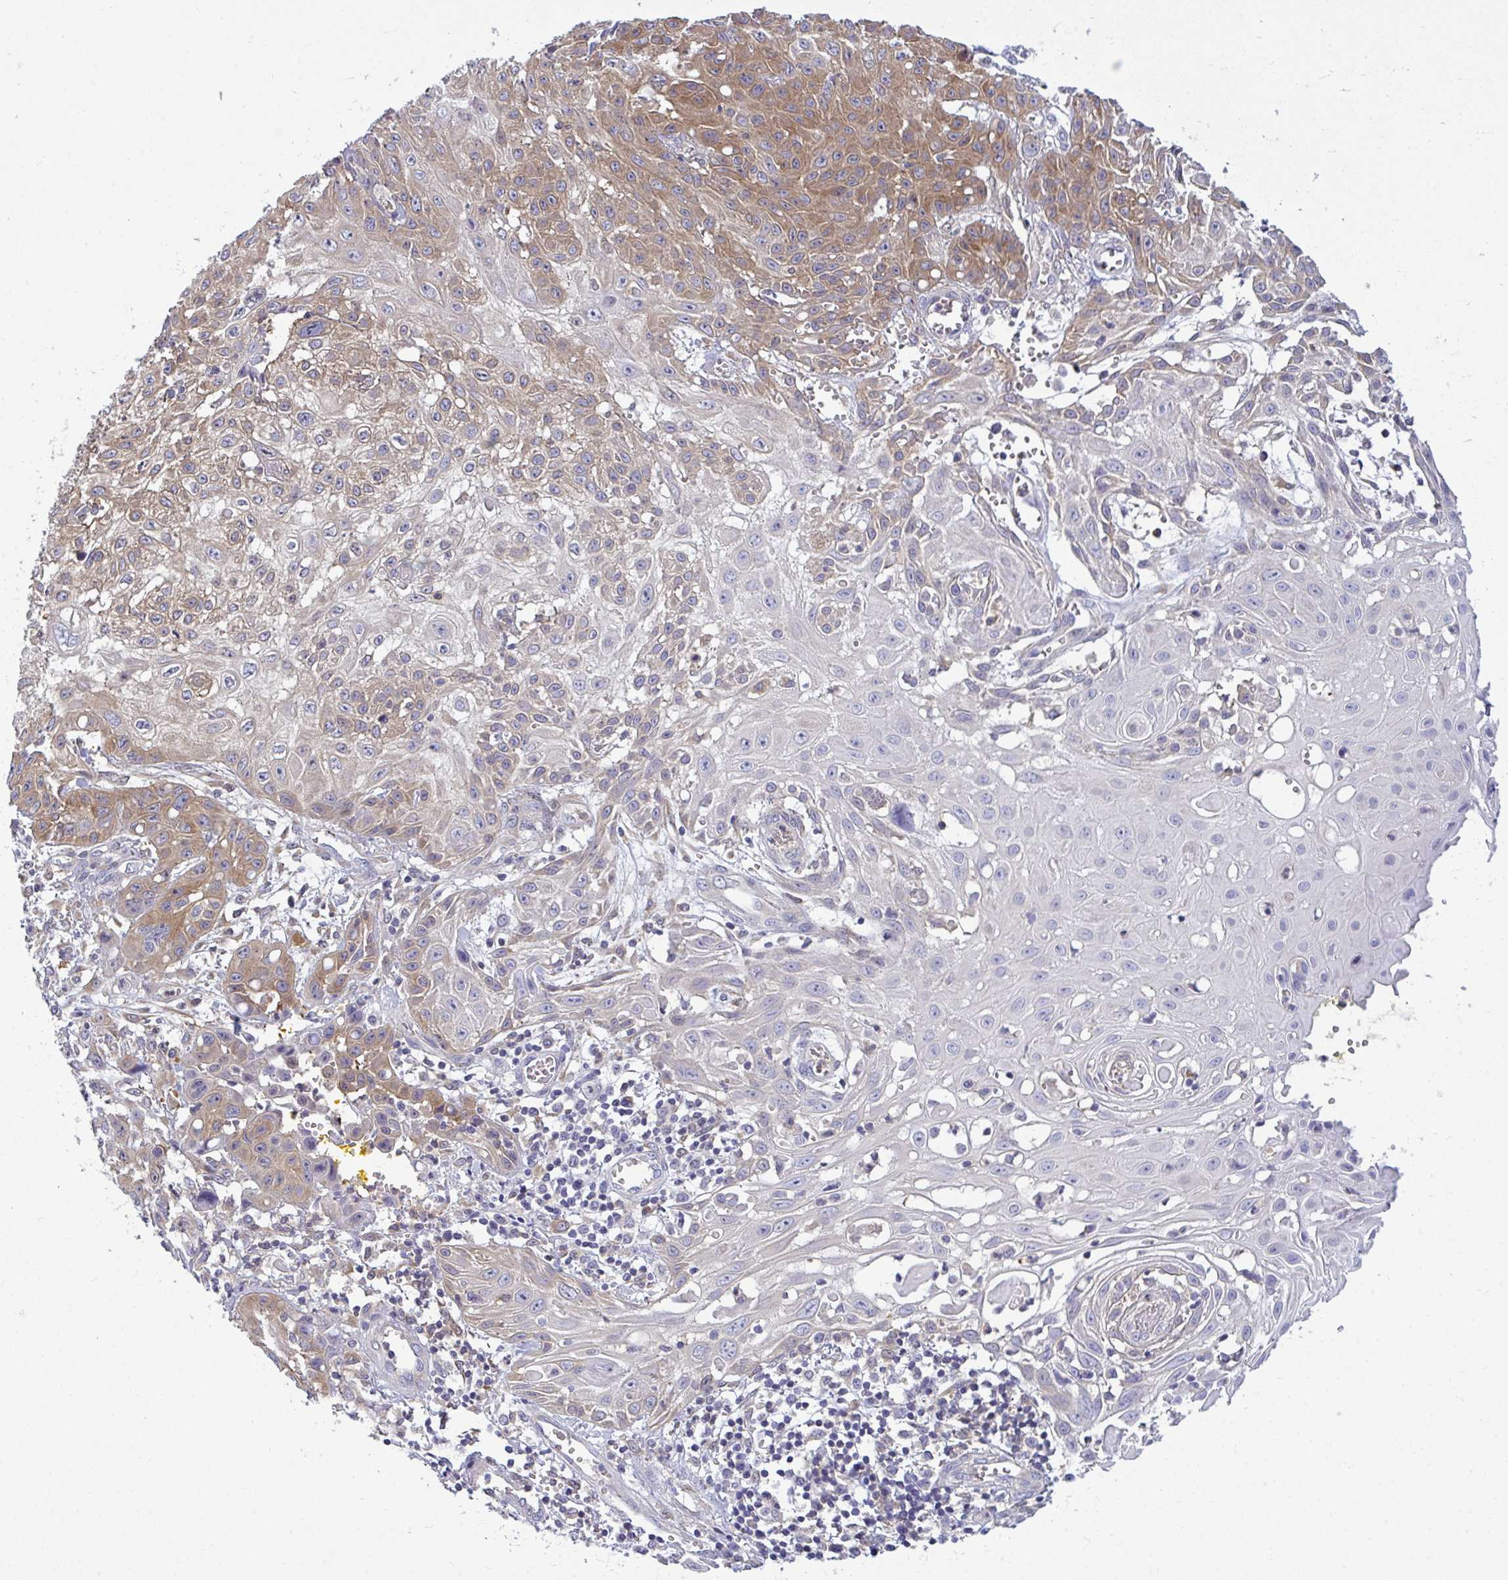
{"staining": {"intensity": "moderate", "quantity": "25%-75%", "location": "cytoplasmic/membranous"}, "tissue": "skin cancer", "cell_type": "Tumor cells", "image_type": "cancer", "snomed": [{"axis": "morphology", "description": "Squamous cell carcinoma, NOS"}, {"axis": "topography", "description": "Skin"}, {"axis": "topography", "description": "Vulva"}], "caption": "Immunohistochemistry (IHC) photomicrograph of neoplastic tissue: skin cancer (squamous cell carcinoma) stained using immunohistochemistry (IHC) exhibits medium levels of moderate protein expression localized specifically in the cytoplasmic/membranous of tumor cells, appearing as a cytoplasmic/membranous brown color.", "gene": "SLC30A6", "patient": {"sex": "female", "age": 71}}